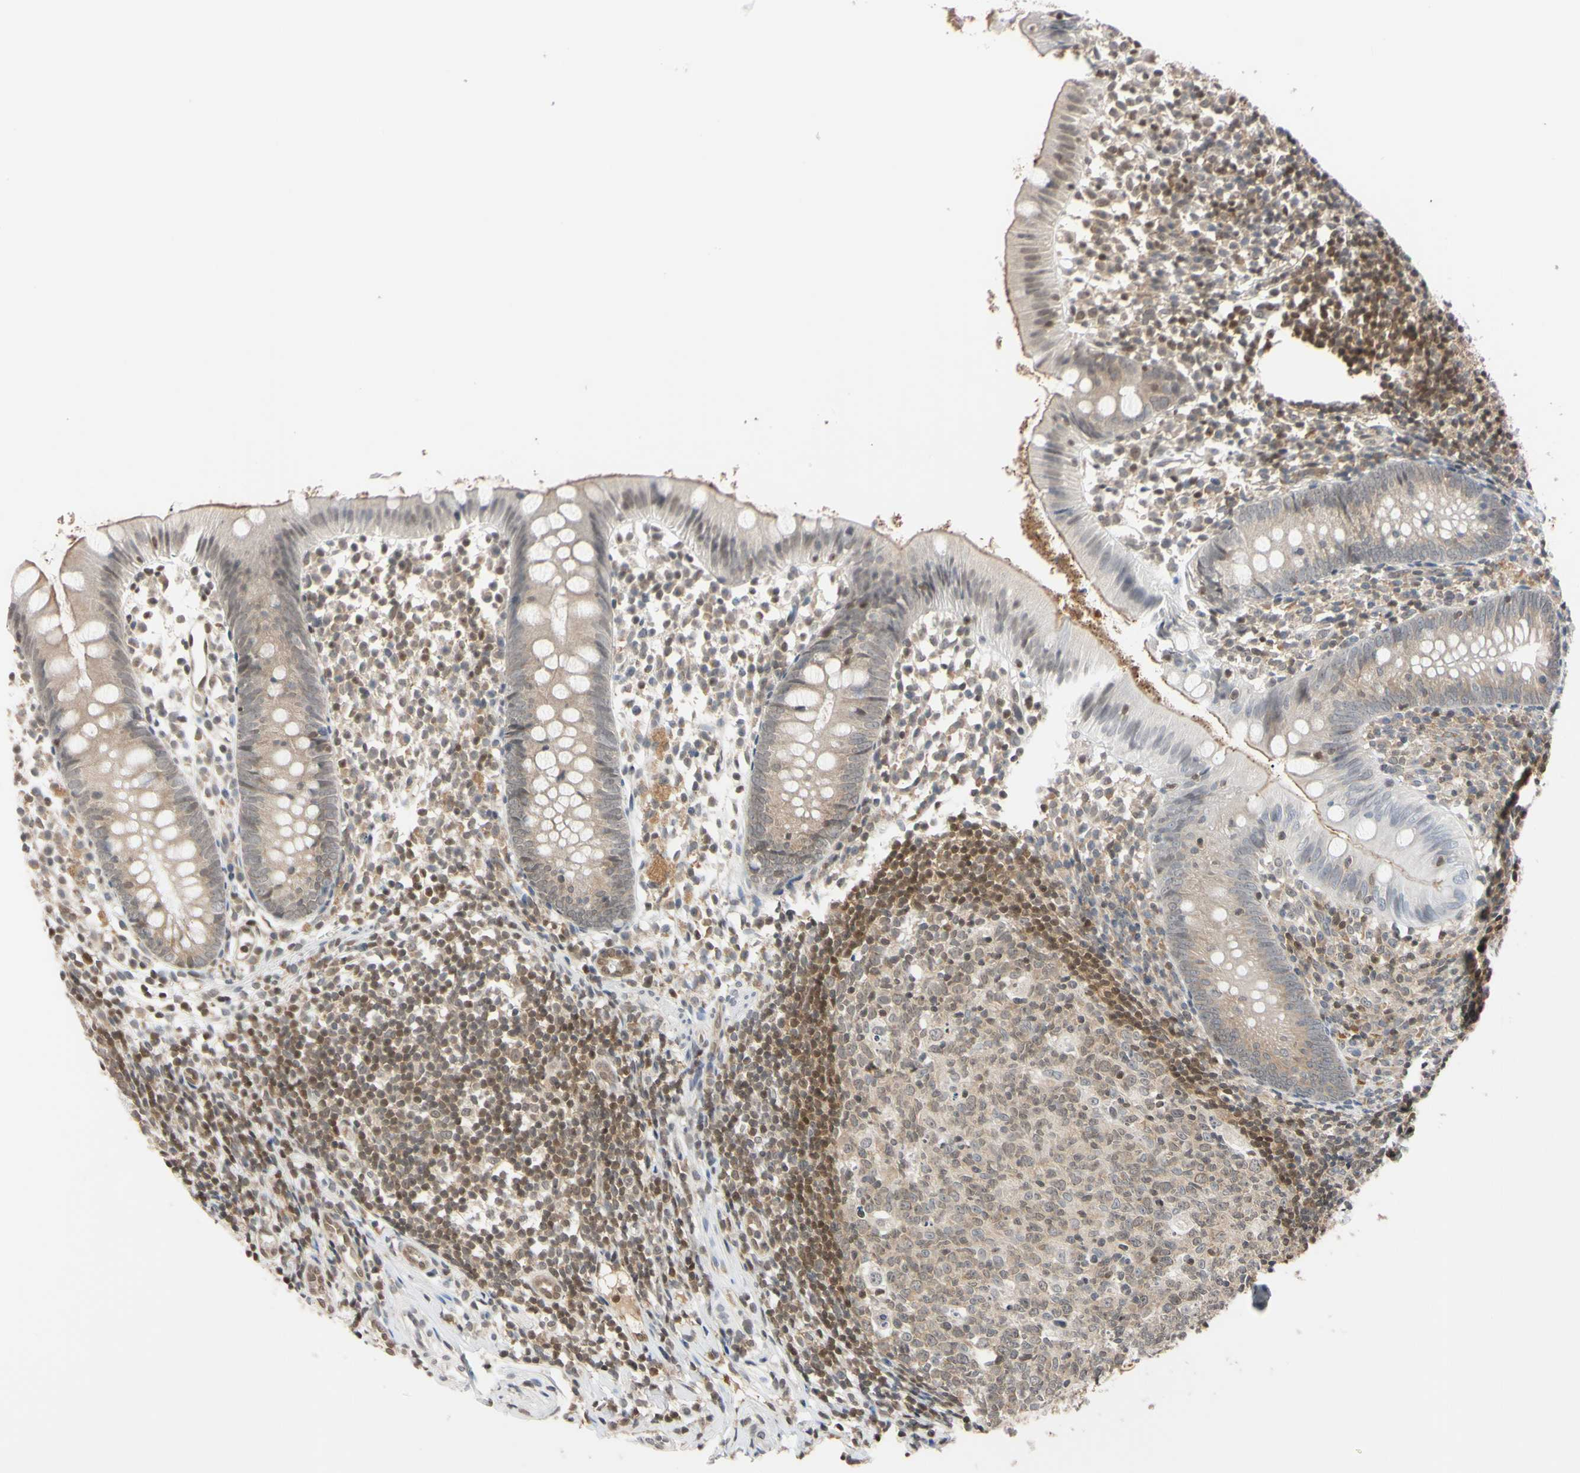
{"staining": {"intensity": "weak", "quantity": ">75%", "location": "cytoplasmic/membranous"}, "tissue": "appendix", "cell_type": "Glandular cells", "image_type": "normal", "snomed": [{"axis": "morphology", "description": "Normal tissue, NOS"}, {"axis": "topography", "description": "Appendix"}], "caption": "Weak cytoplasmic/membranous protein positivity is seen in about >75% of glandular cells in appendix. (DAB (3,3'-diaminobenzidine) IHC with brightfield microscopy, high magnification).", "gene": "UBE2I", "patient": {"sex": "female", "age": 20}}